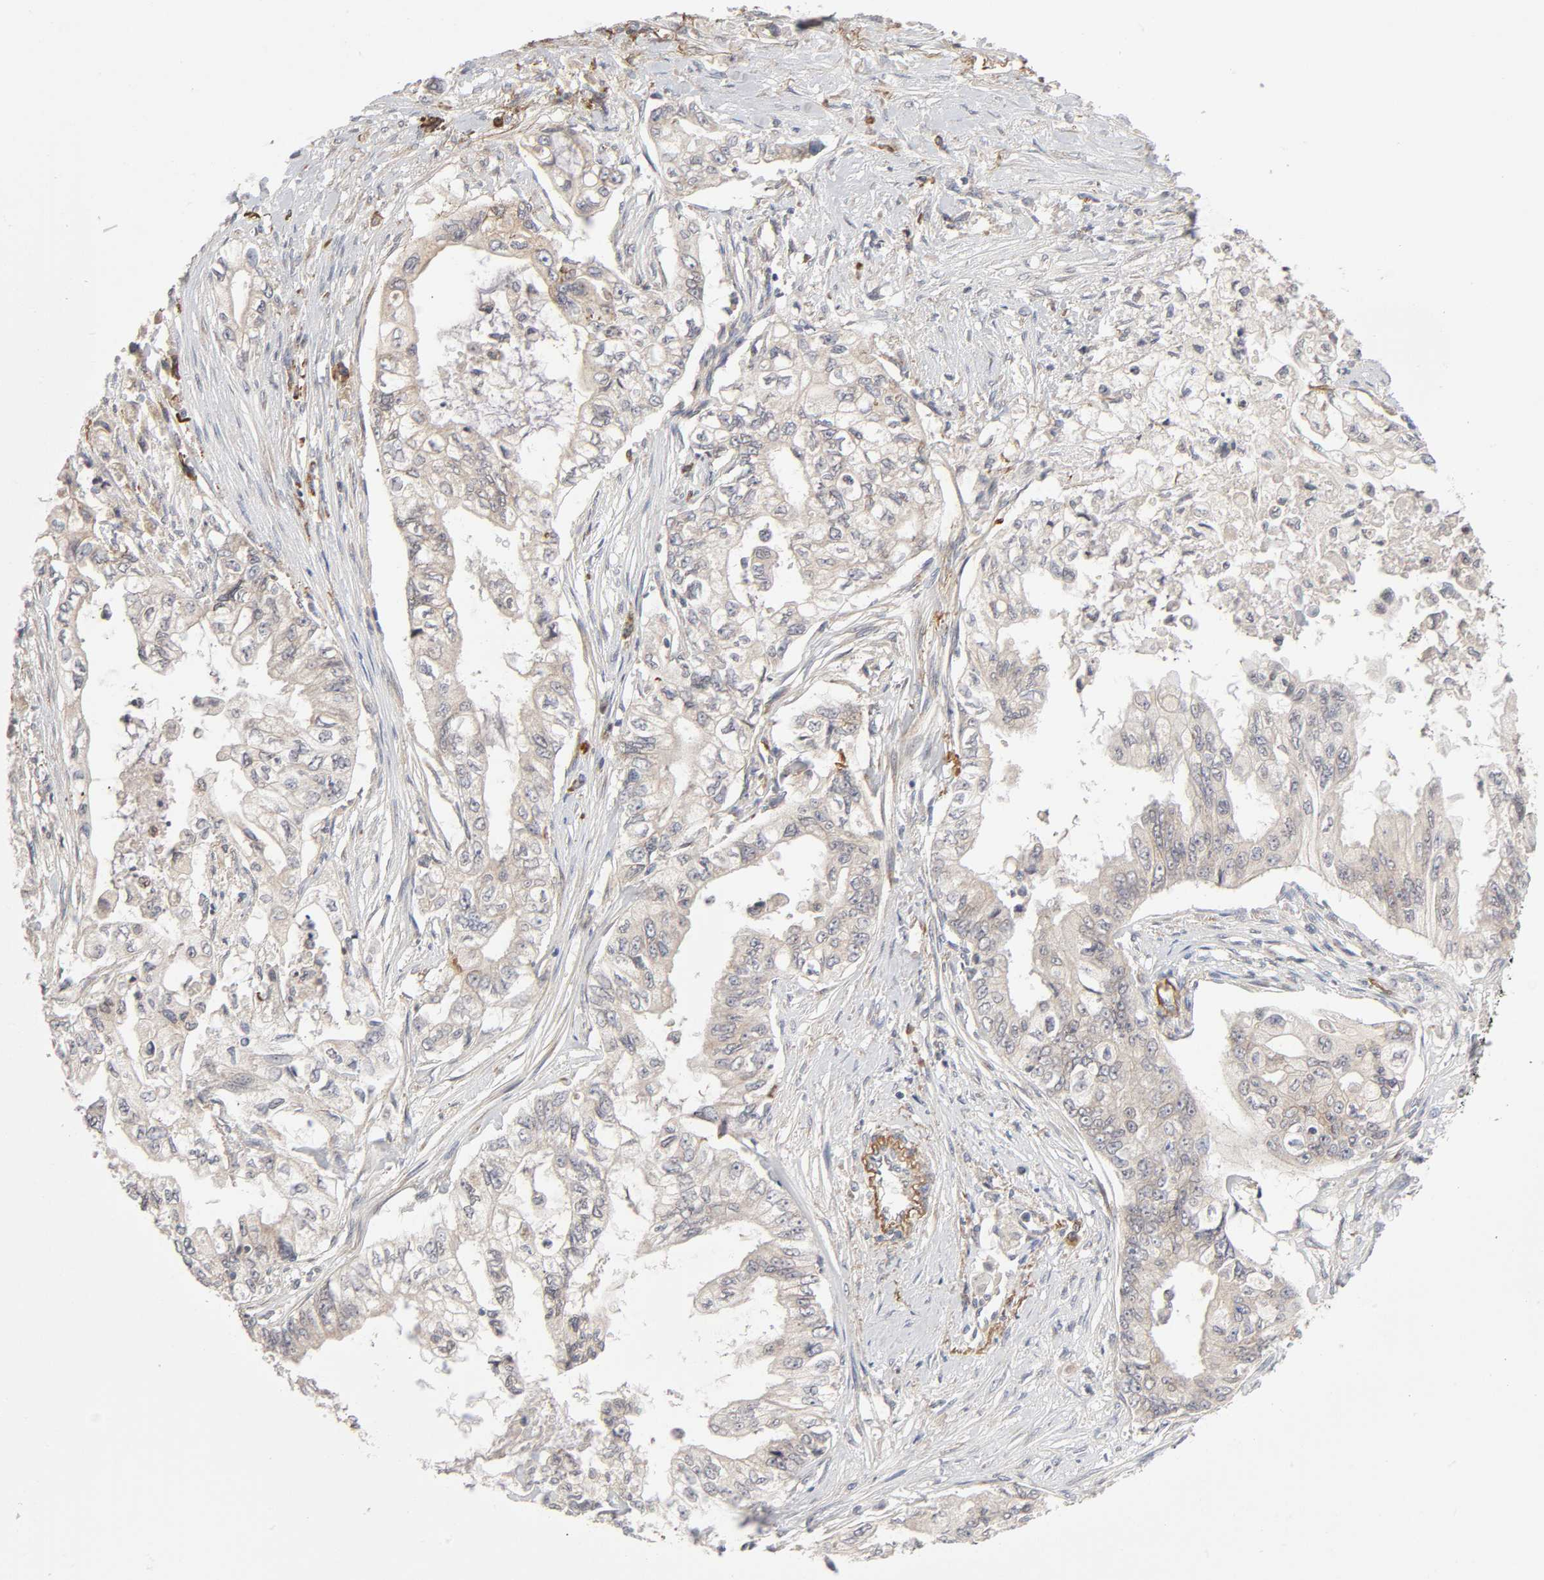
{"staining": {"intensity": "weak", "quantity": ">75%", "location": "cytoplasmic/membranous"}, "tissue": "pancreatic cancer", "cell_type": "Tumor cells", "image_type": "cancer", "snomed": [{"axis": "morphology", "description": "Normal tissue, NOS"}, {"axis": "topography", "description": "Pancreas"}], "caption": "Immunohistochemical staining of human pancreatic cancer shows weak cytoplasmic/membranous protein expression in about >75% of tumor cells.", "gene": "IL4R", "patient": {"sex": "male", "age": 42}}